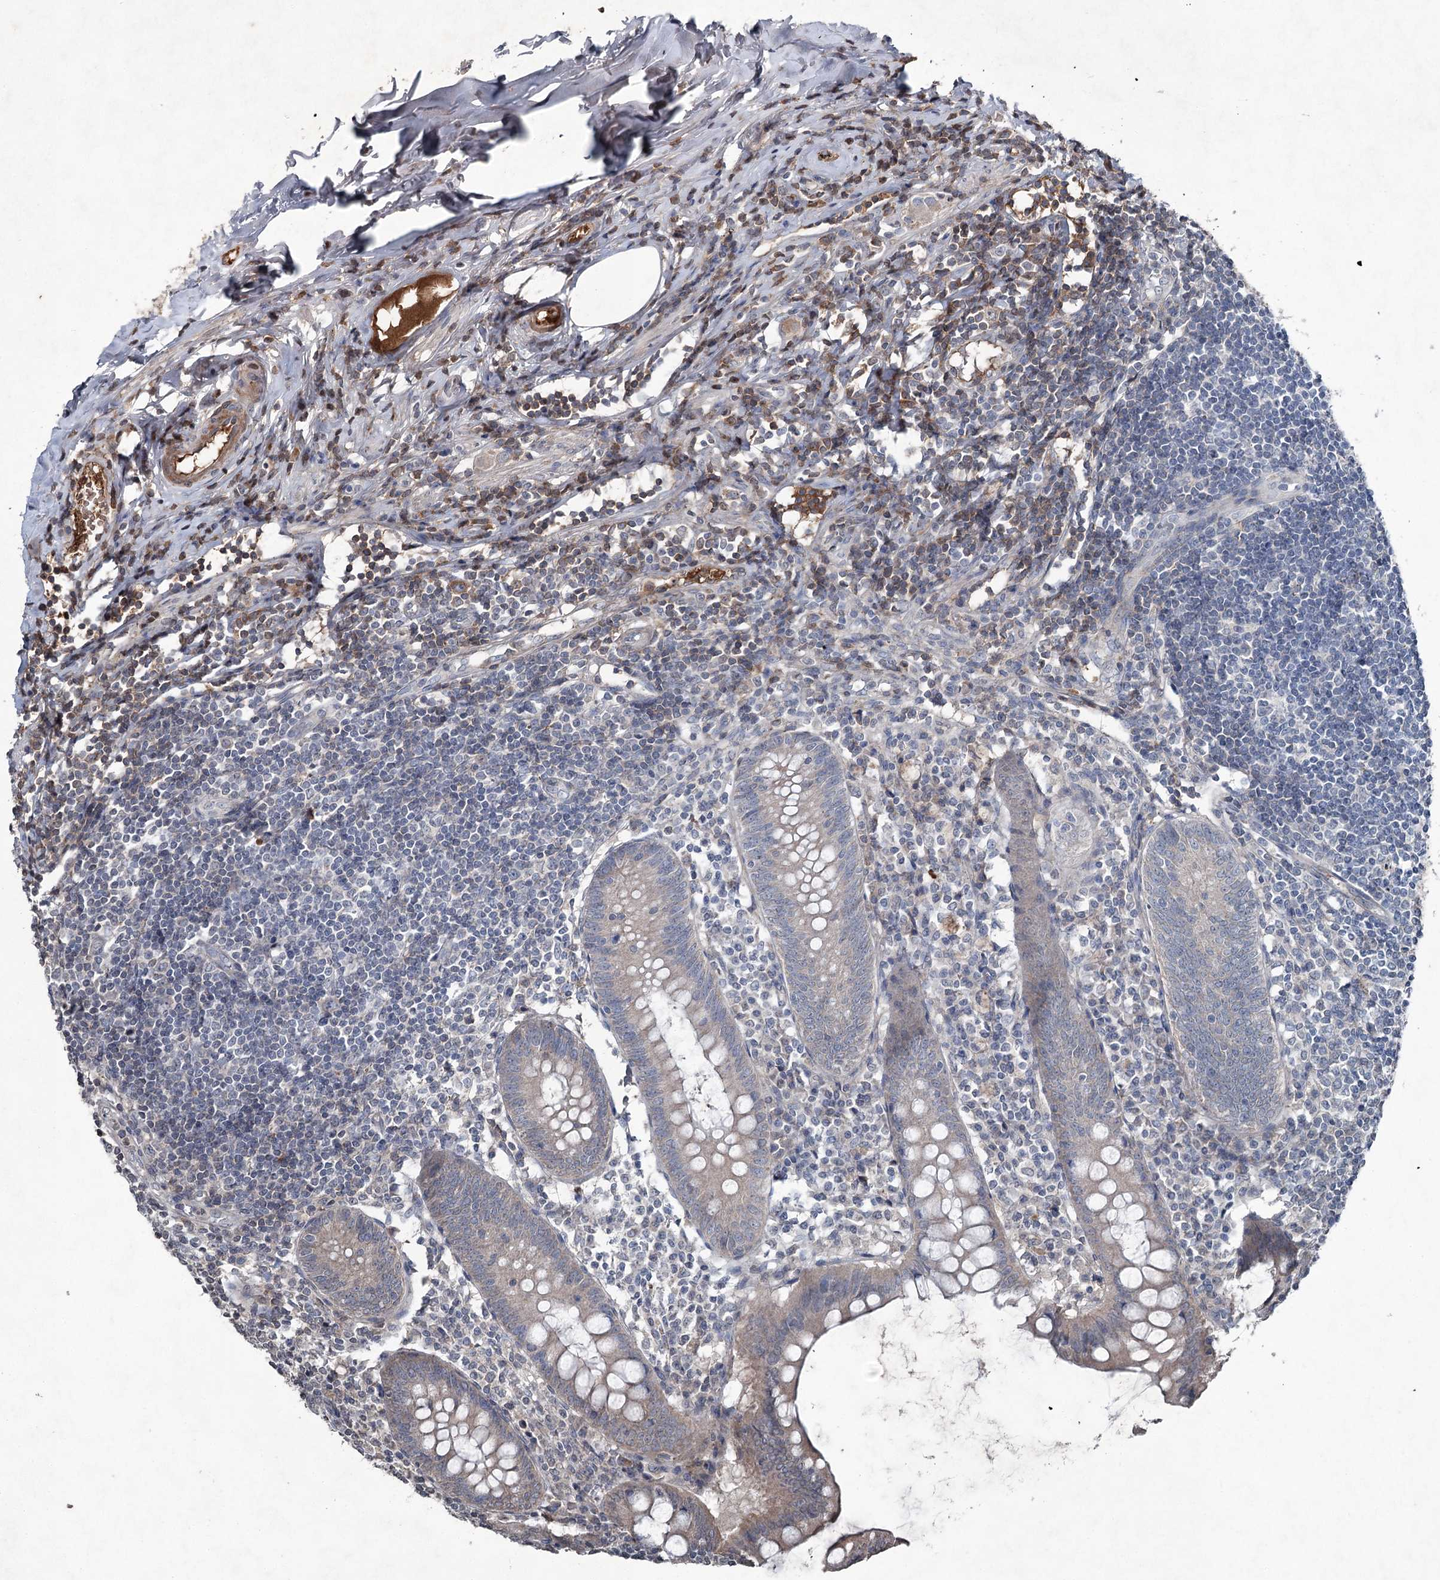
{"staining": {"intensity": "weak", "quantity": "<25%", "location": "cytoplasmic/membranous"}, "tissue": "appendix", "cell_type": "Glandular cells", "image_type": "normal", "snomed": [{"axis": "morphology", "description": "Normal tissue, NOS"}, {"axis": "topography", "description": "Appendix"}], "caption": "DAB (3,3'-diaminobenzidine) immunohistochemical staining of normal human appendix exhibits no significant expression in glandular cells. The staining was performed using DAB (3,3'-diaminobenzidine) to visualize the protein expression in brown, while the nuclei were stained in blue with hematoxylin (Magnification: 20x).", "gene": "PGLYRP2", "patient": {"sex": "female", "age": 54}}